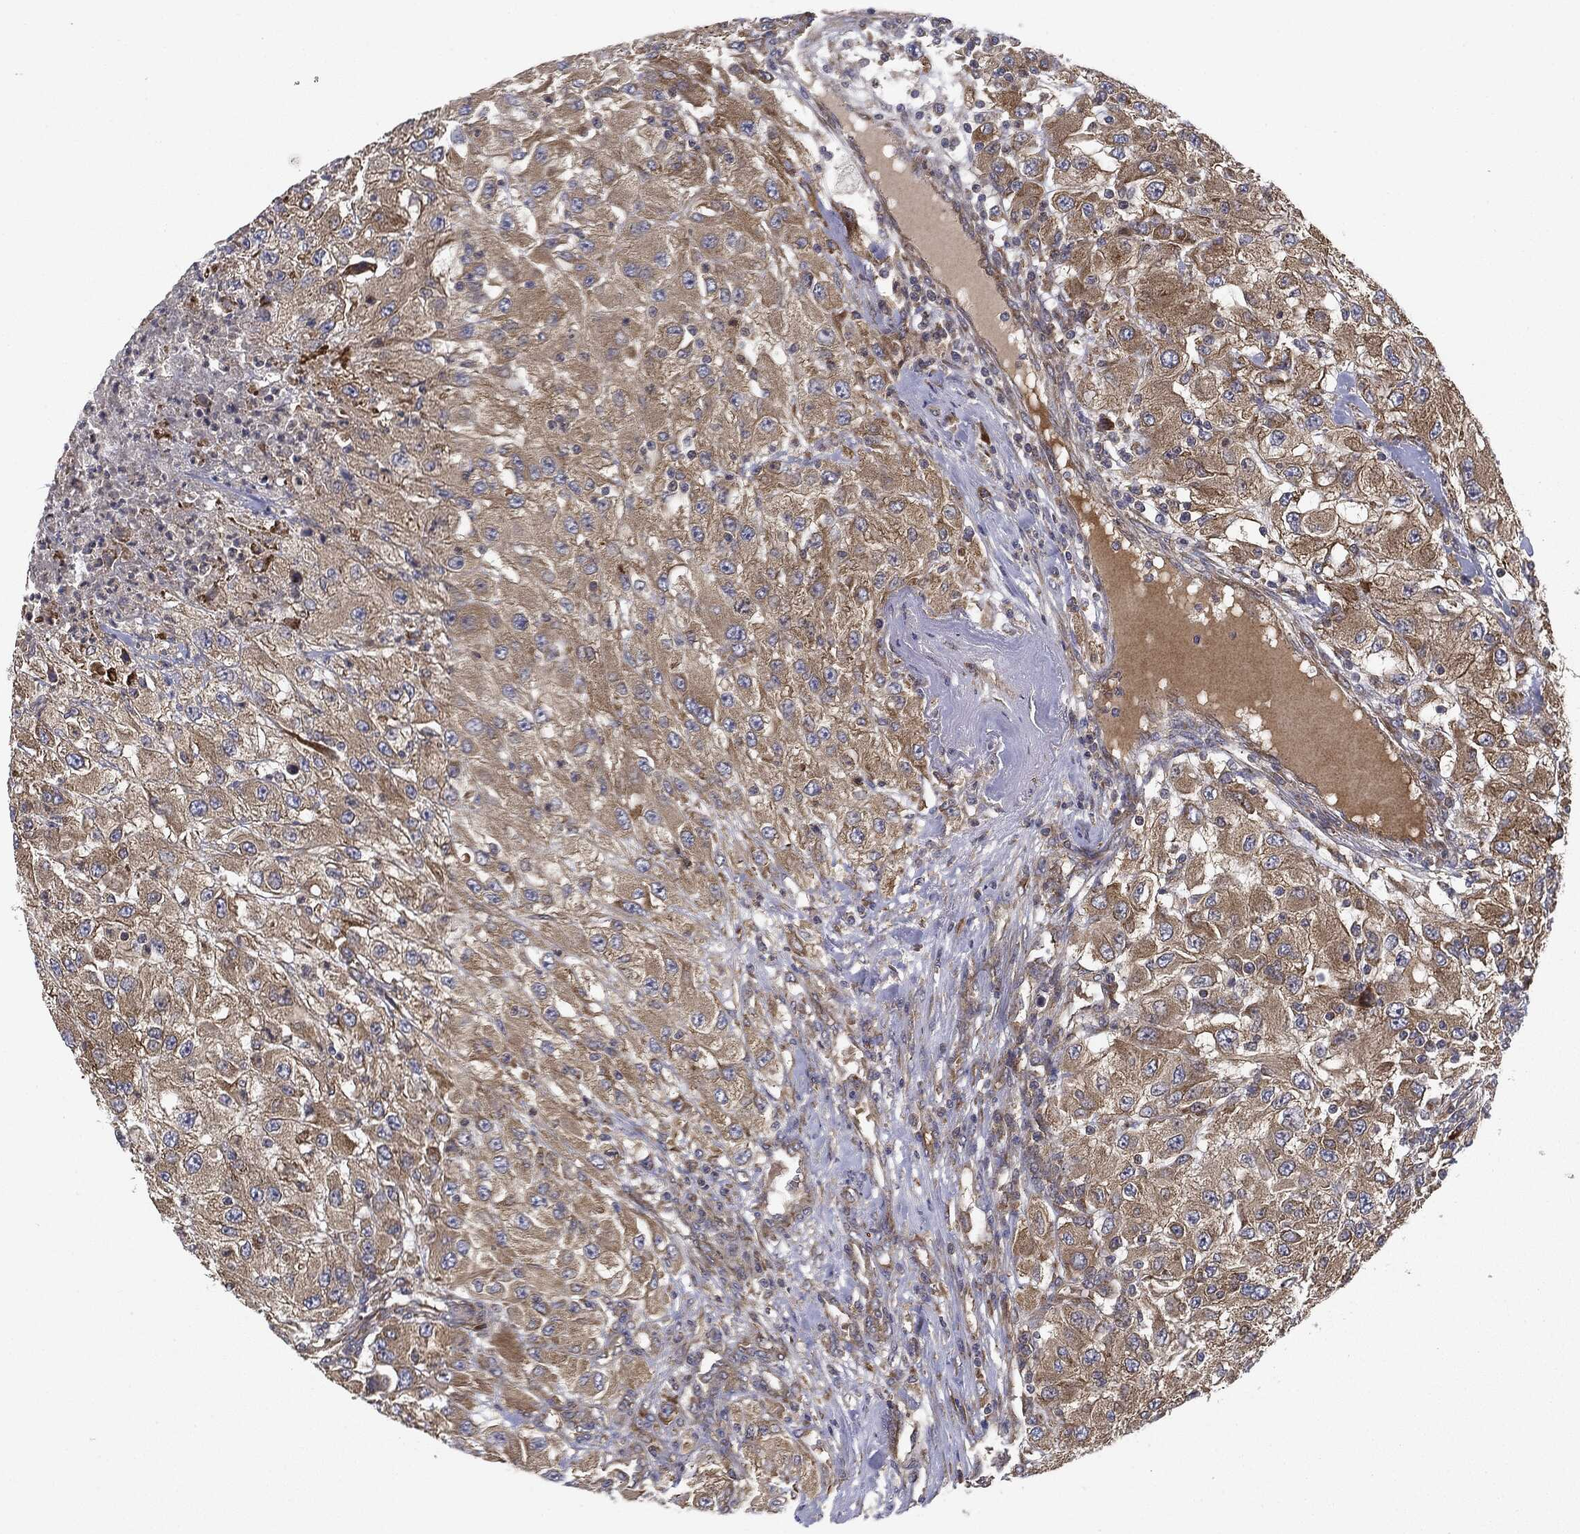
{"staining": {"intensity": "moderate", "quantity": "25%-75%", "location": "cytoplasmic/membranous"}, "tissue": "renal cancer", "cell_type": "Tumor cells", "image_type": "cancer", "snomed": [{"axis": "morphology", "description": "Adenocarcinoma, NOS"}, {"axis": "topography", "description": "Kidney"}], "caption": "Immunohistochemistry (IHC) photomicrograph of neoplastic tissue: renal cancer (adenocarcinoma) stained using immunohistochemistry (IHC) demonstrates medium levels of moderate protein expression localized specifically in the cytoplasmic/membranous of tumor cells, appearing as a cytoplasmic/membranous brown color.", "gene": "EIF2AK2", "patient": {"sex": "female", "age": 67}}